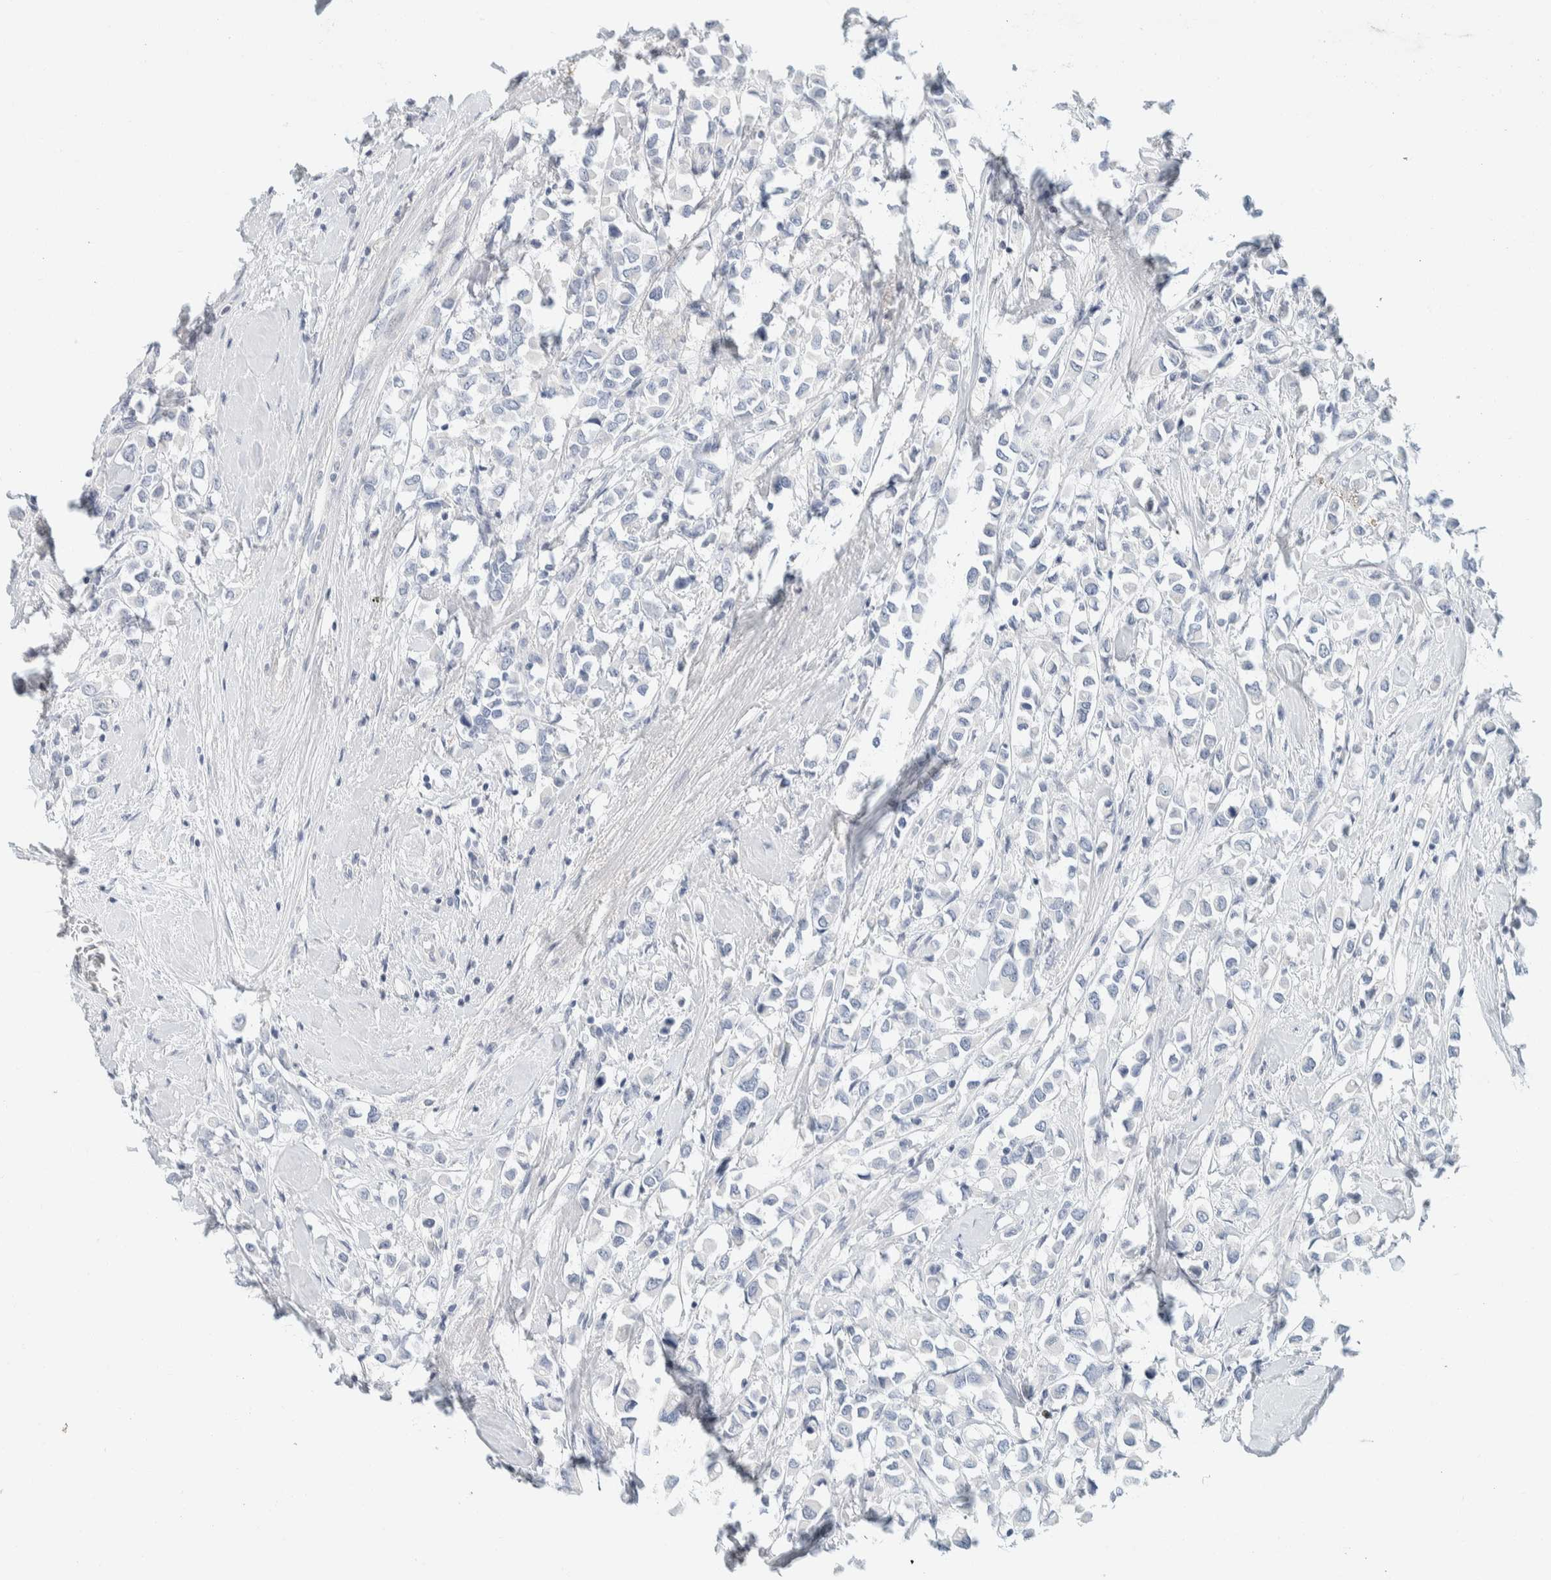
{"staining": {"intensity": "negative", "quantity": "none", "location": "none"}, "tissue": "breast cancer", "cell_type": "Tumor cells", "image_type": "cancer", "snomed": [{"axis": "morphology", "description": "Duct carcinoma"}, {"axis": "topography", "description": "Breast"}], "caption": "Immunohistochemistry histopathology image of neoplastic tissue: breast cancer stained with DAB (3,3'-diaminobenzidine) displays no significant protein staining in tumor cells.", "gene": "ALOX12B", "patient": {"sex": "female", "age": 61}}